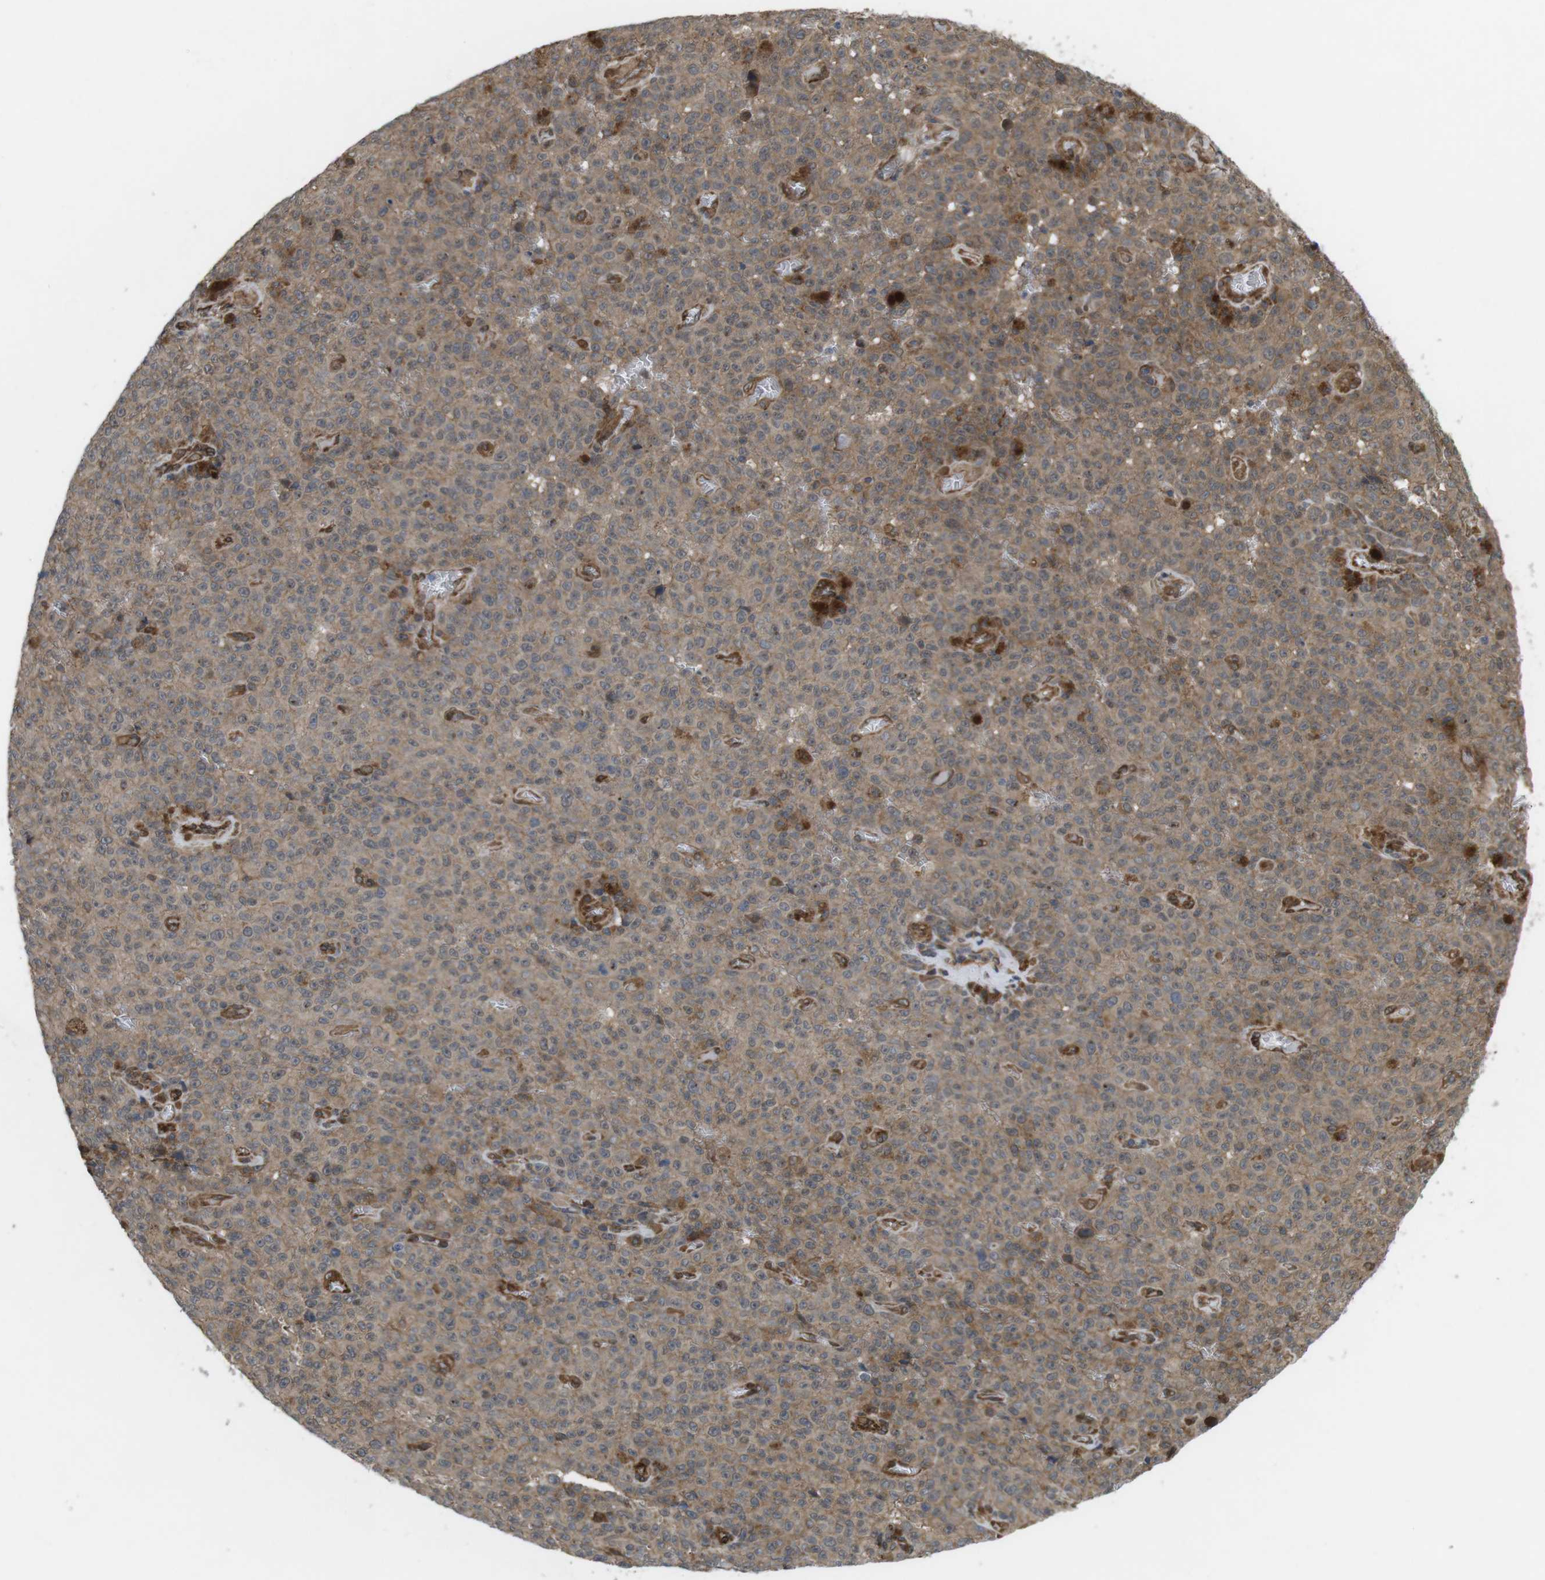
{"staining": {"intensity": "weak", "quantity": ">75%", "location": "cytoplasmic/membranous"}, "tissue": "melanoma", "cell_type": "Tumor cells", "image_type": "cancer", "snomed": [{"axis": "morphology", "description": "Malignant melanoma, NOS"}, {"axis": "topography", "description": "Skin"}], "caption": "Weak cytoplasmic/membranous protein expression is identified in about >75% of tumor cells in malignant melanoma. The staining is performed using DAB (3,3'-diaminobenzidine) brown chromogen to label protein expression. The nuclei are counter-stained blue using hematoxylin.", "gene": "KANK2", "patient": {"sex": "female", "age": 82}}